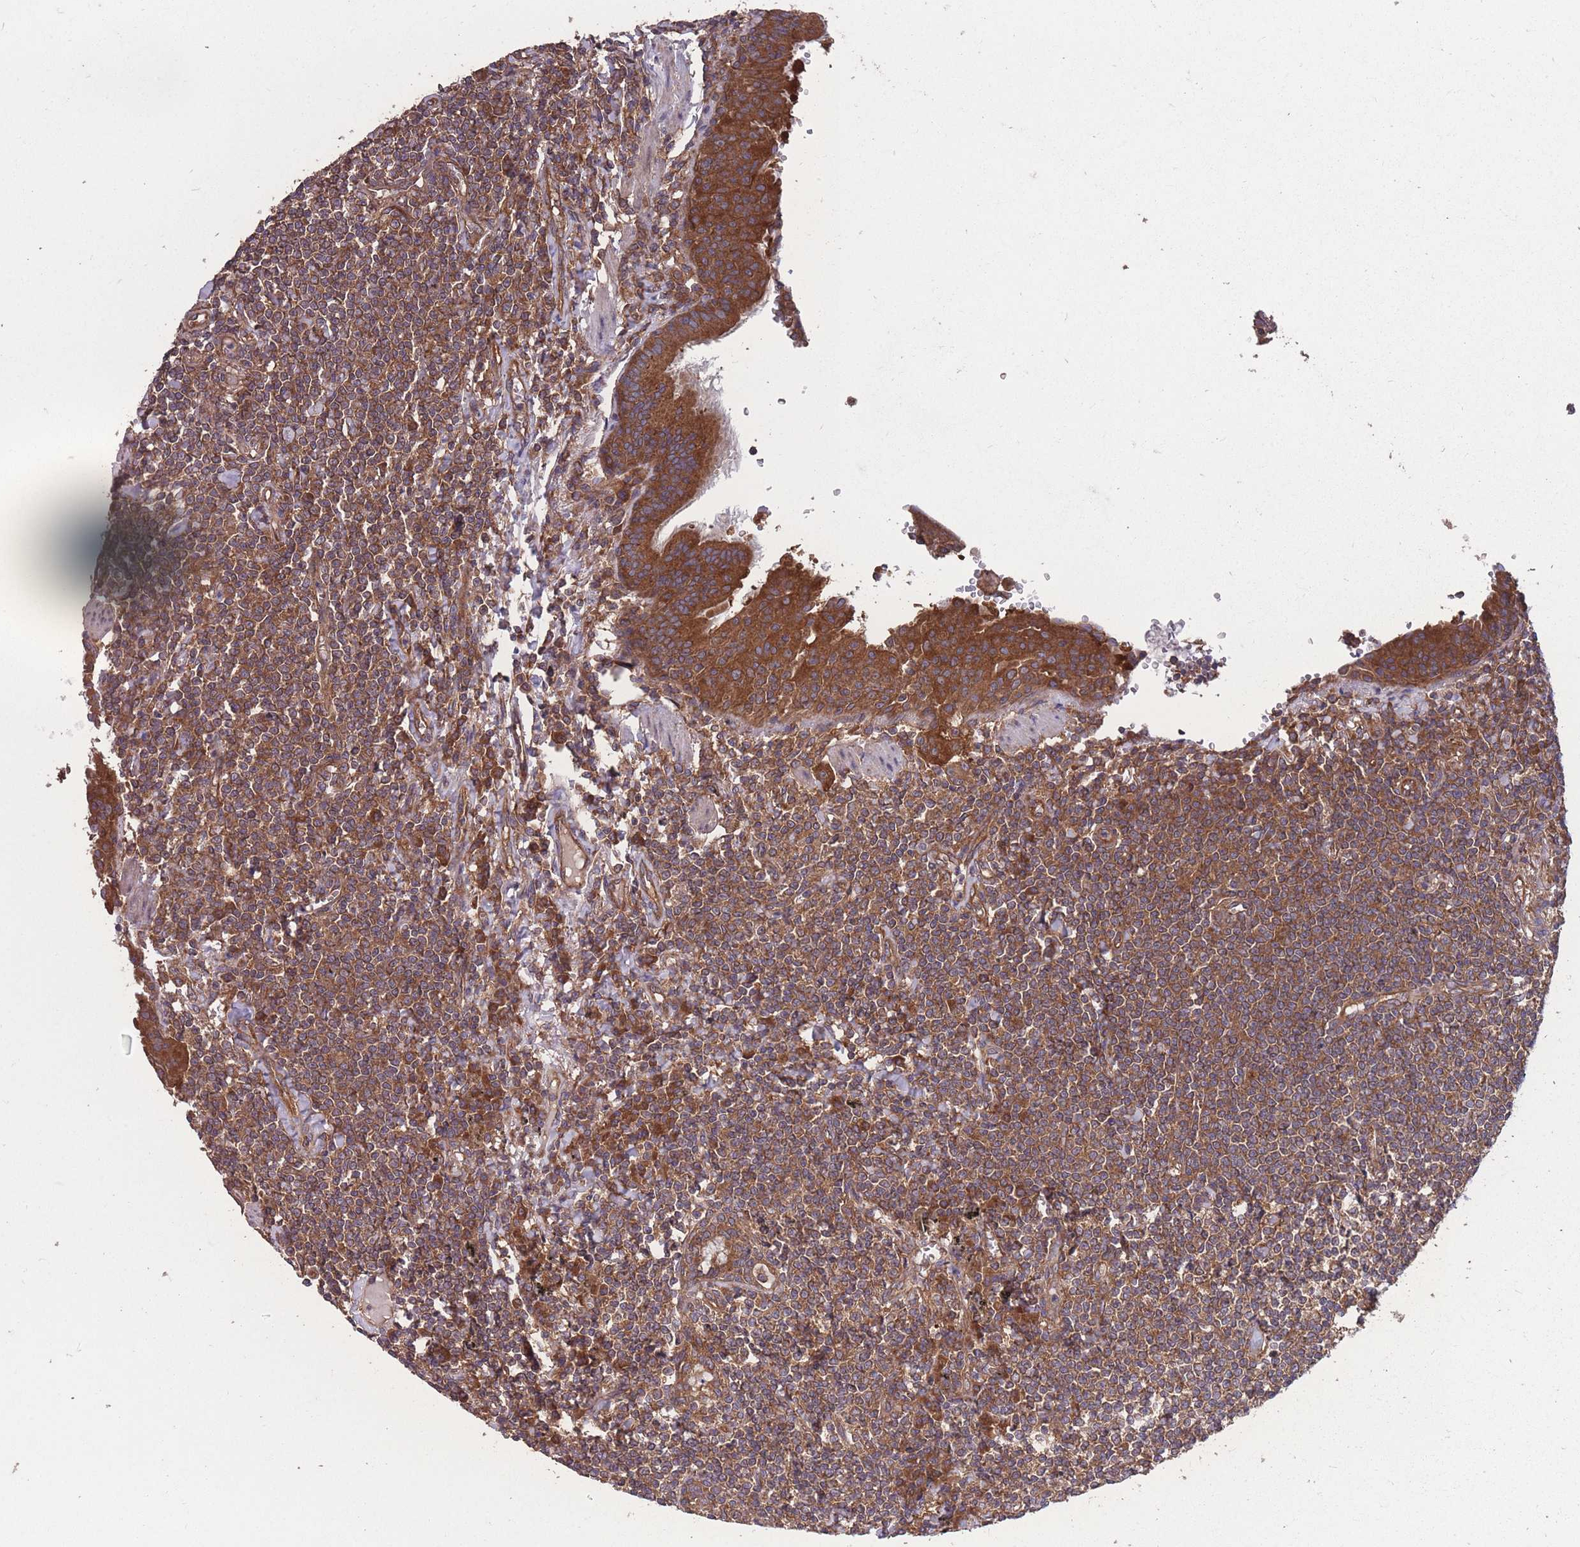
{"staining": {"intensity": "moderate", "quantity": ">75%", "location": "cytoplasmic/membranous"}, "tissue": "lymphoma", "cell_type": "Tumor cells", "image_type": "cancer", "snomed": [{"axis": "morphology", "description": "Malignant lymphoma, non-Hodgkin's type, Low grade"}, {"axis": "topography", "description": "Lung"}], "caption": "The immunohistochemical stain highlights moderate cytoplasmic/membranous expression in tumor cells of lymphoma tissue.", "gene": "ZPR1", "patient": {"sex": "female", "age": 71}}